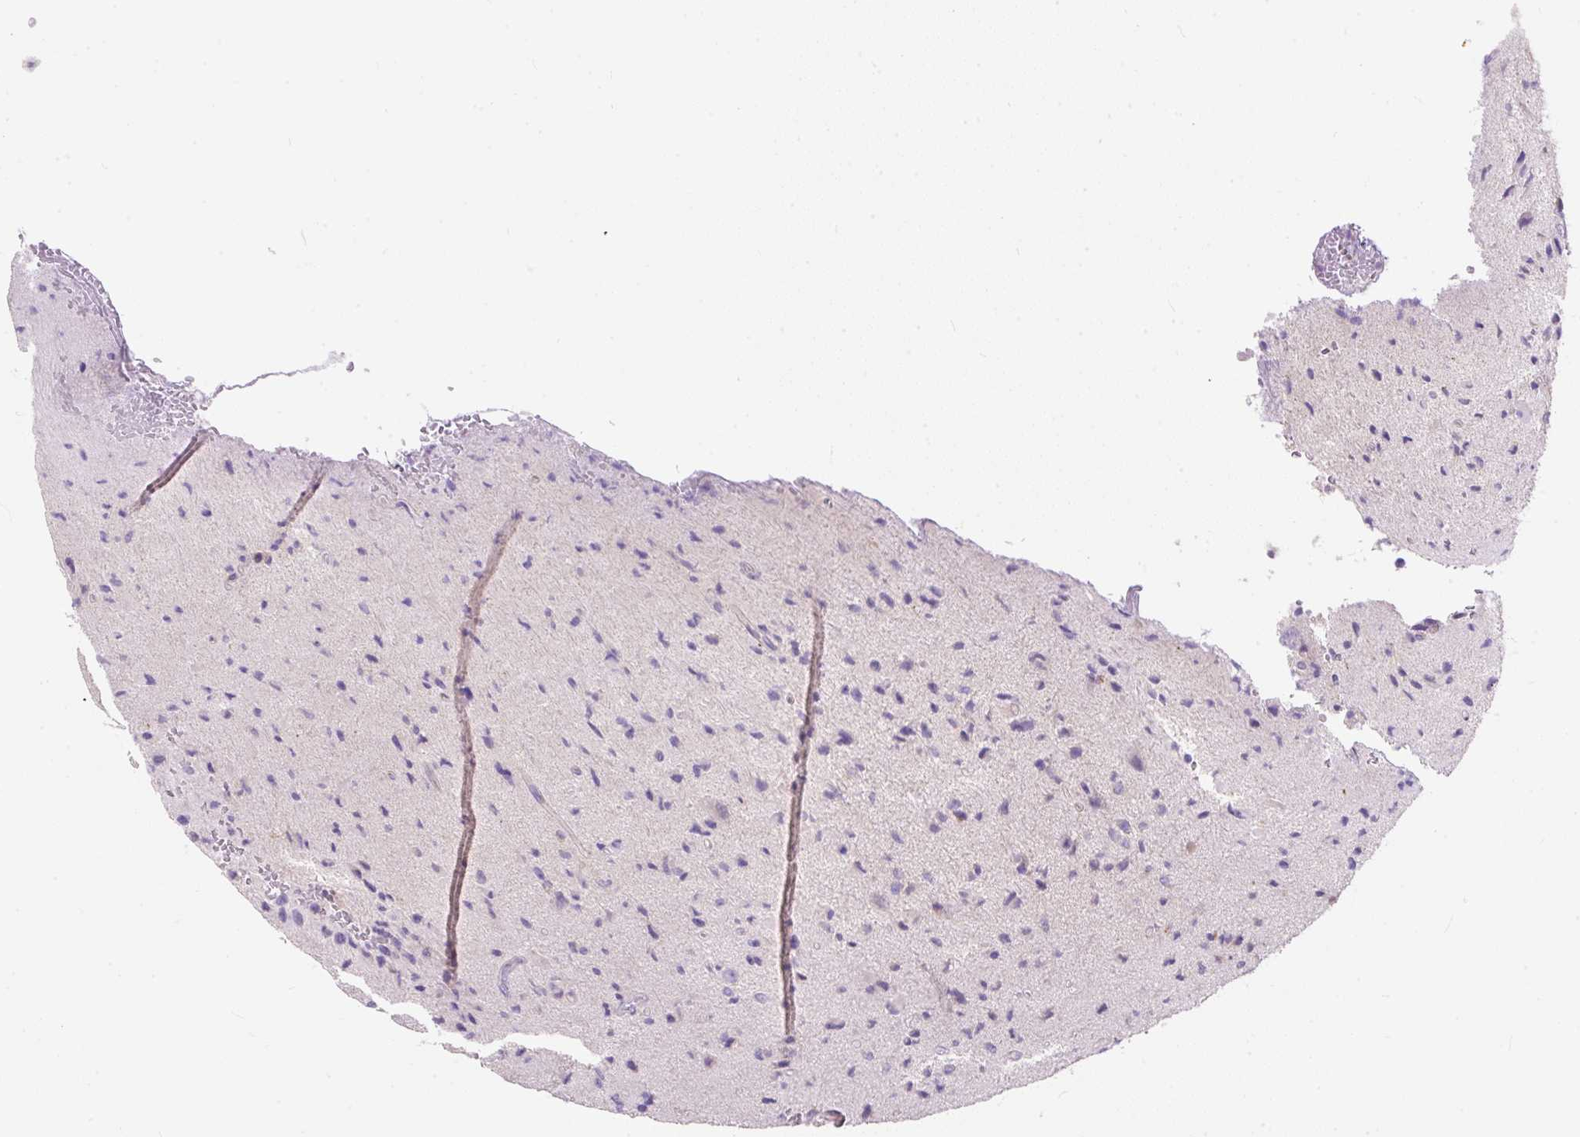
{"staining": {"intensity": "negative", "quantity": "none", "location": "none"}, "tissue": "glioma", "cell_type": "Tumor cells", "image_type": "cancer", "snomed": [{"axis": "morphology", "description": "Glioma, malignant, High grade"}, {"axis": "topography", "description": "Brain"}], "caption": "DAB immunohistochemical staining of human glioma demonstrates no significant staining in tumor cells. (DAB immunohistochemistry (IHC) visualized using brightfield microscopy, high magnification).", "gene": "SUSD5", "patient": {"sex": "male", "age": 36}}